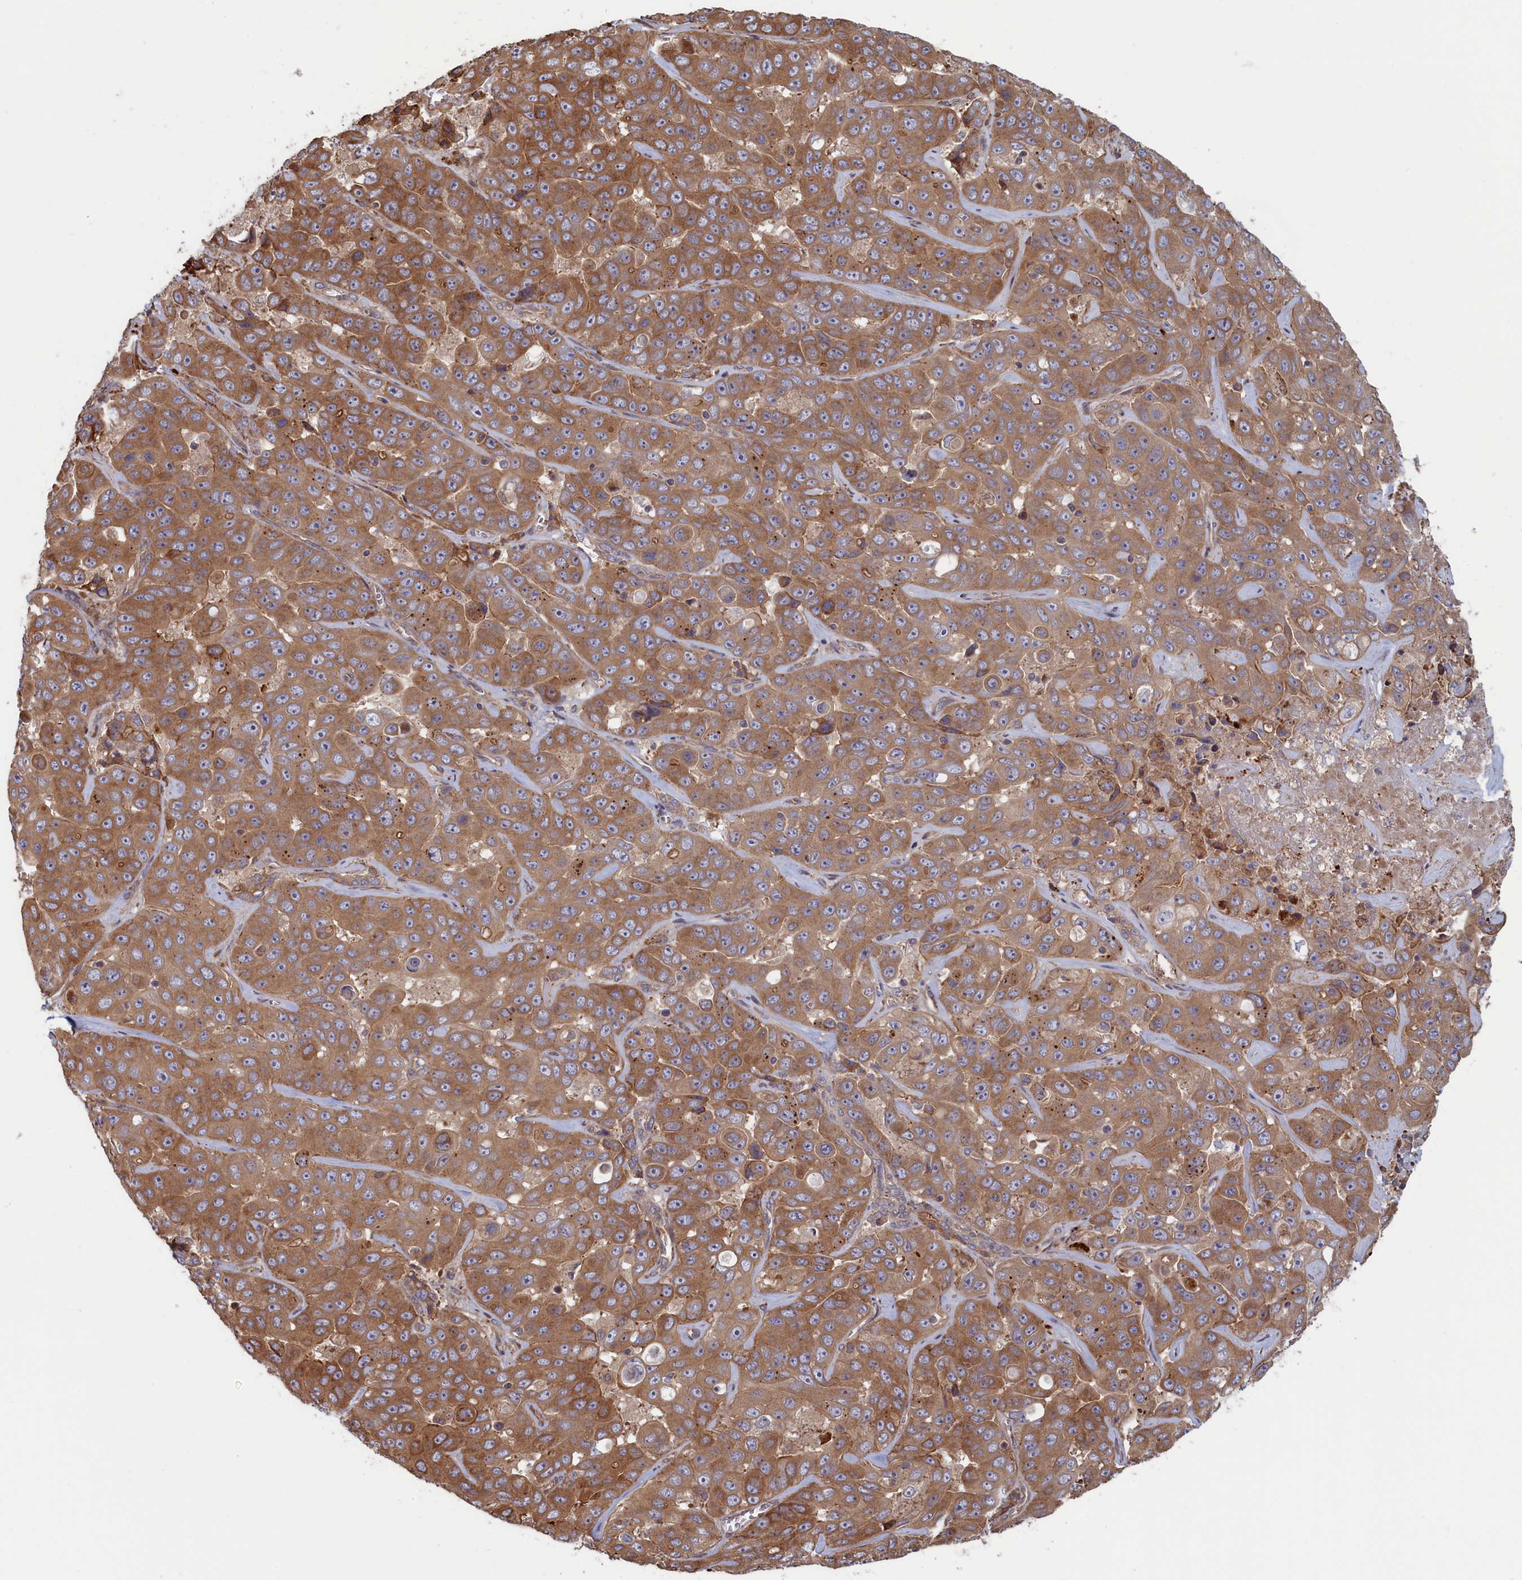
{"staining": {"intensity": "moderate", "quantity": ">75%", "location": "cytoplasmic/membranous"}, "tissue": "liver cancer", "cell_type": "Tumor cells", "image_type": "cancer", "snomed": [{"axis": "morphology", "description": "Cholangiocarcinoma"}, {"axis": "topography", "description": "Liver"}], "caption": "Immunohistochemistry histopathology image of human liver cholangiocarcinoma stained for a protein (brown), which reveals medium levels of moderate cytoplasmic/membranous staining in about >75% of tumor cells.", "gene": "RILPL1", "patient": {"sex": "female", "age": 52}}